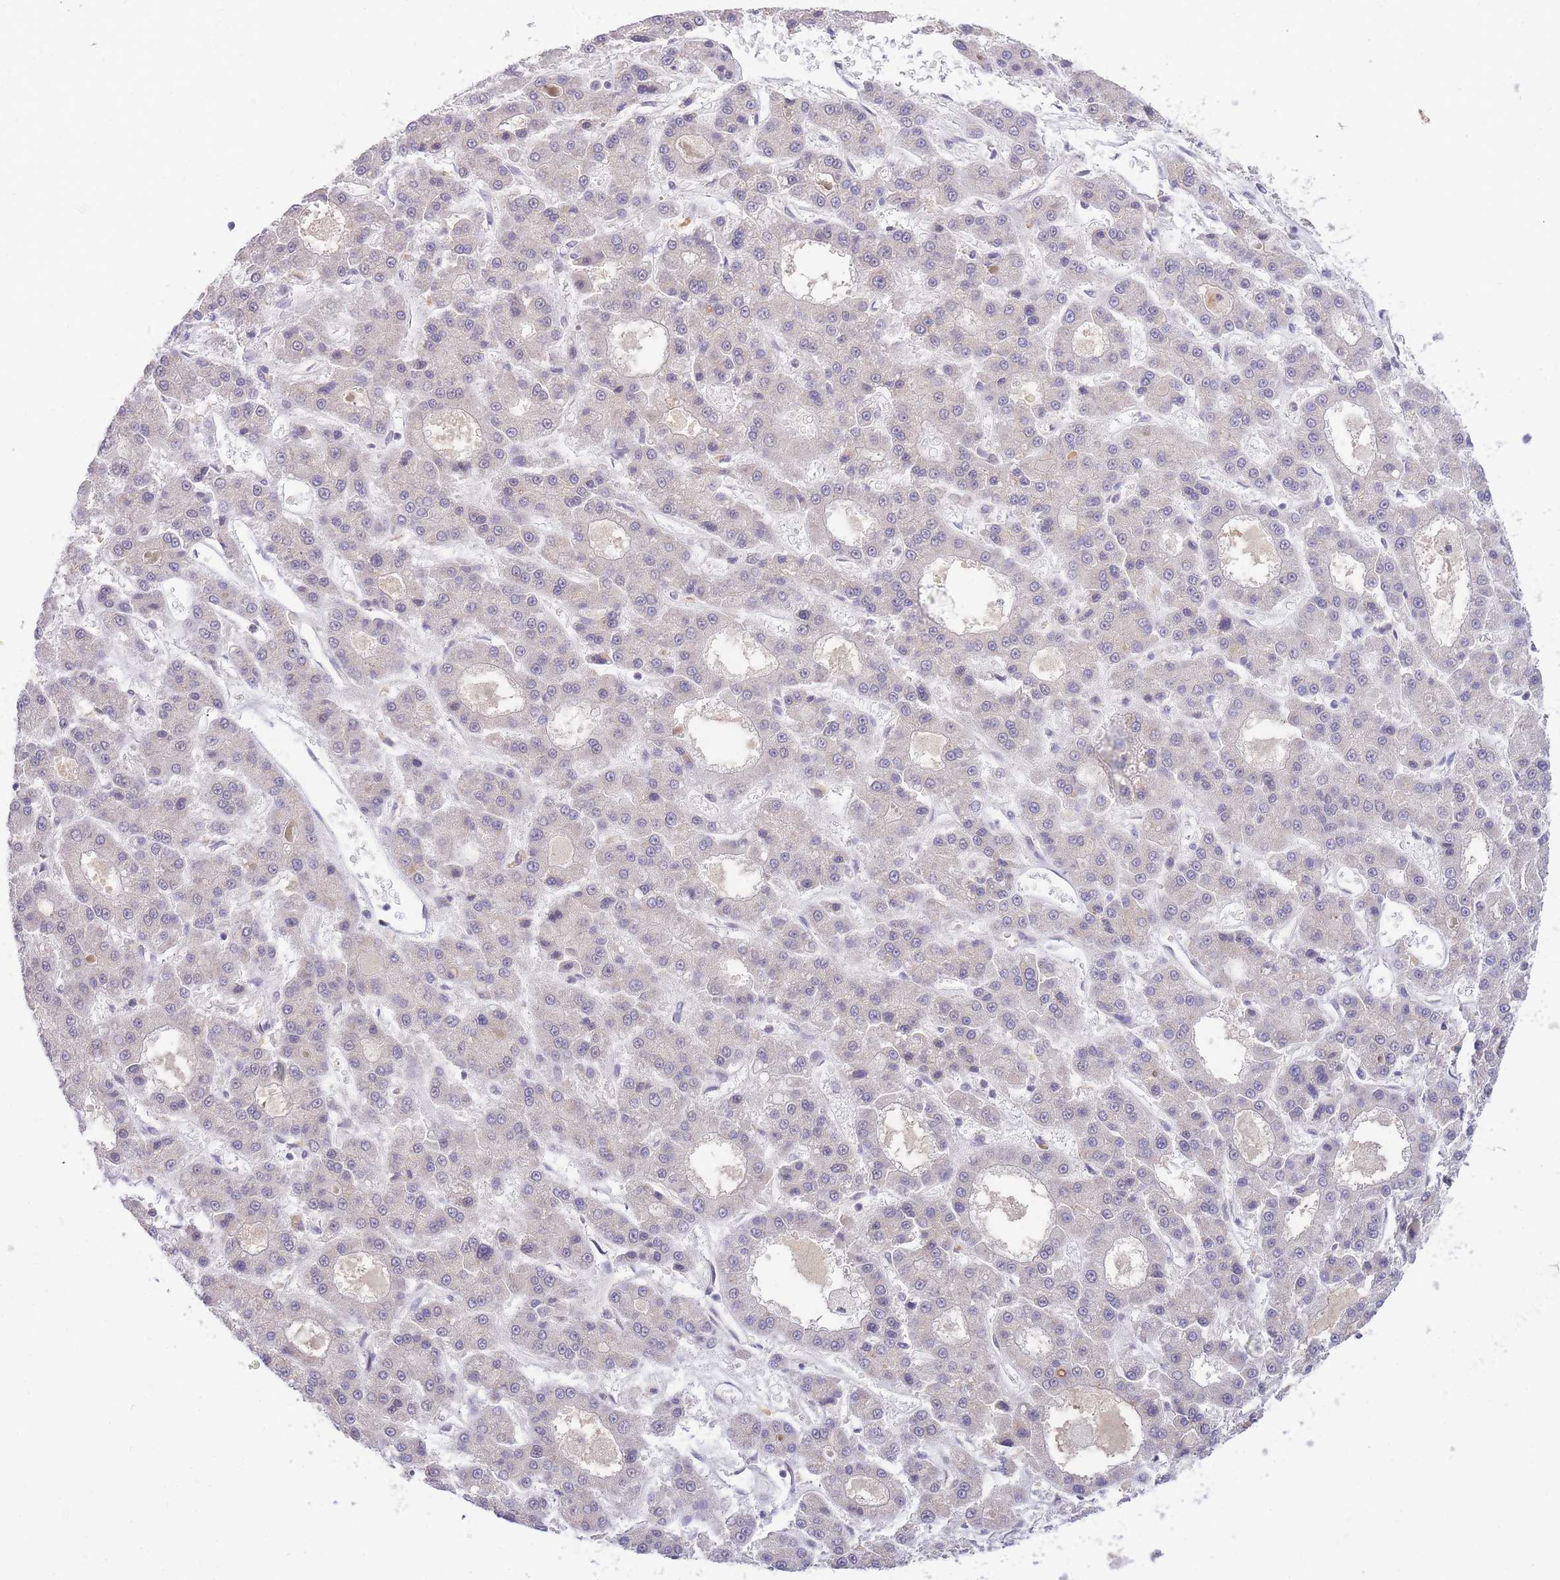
{"staining": {"intensity": "negative", "quantity": "none", "location": "none"}, "tissue": "liver cancer", "cell_type": "Tumor cells", "image_type": "cancer", "snomed": [{"axis": "morphology", "description": "Carcinoma, Hepatocellular, NOS"}, {"axis": "topography", "description": "Liver"}], "caption": "A micrograph of liver cancer stained for a protein demonstrates no brown staining in tumor cells. (DAB immunohistochemistry with hematoxylin counter stain).", "gene": "PUS10", "patient": {"sex": "male", "age": 70}}